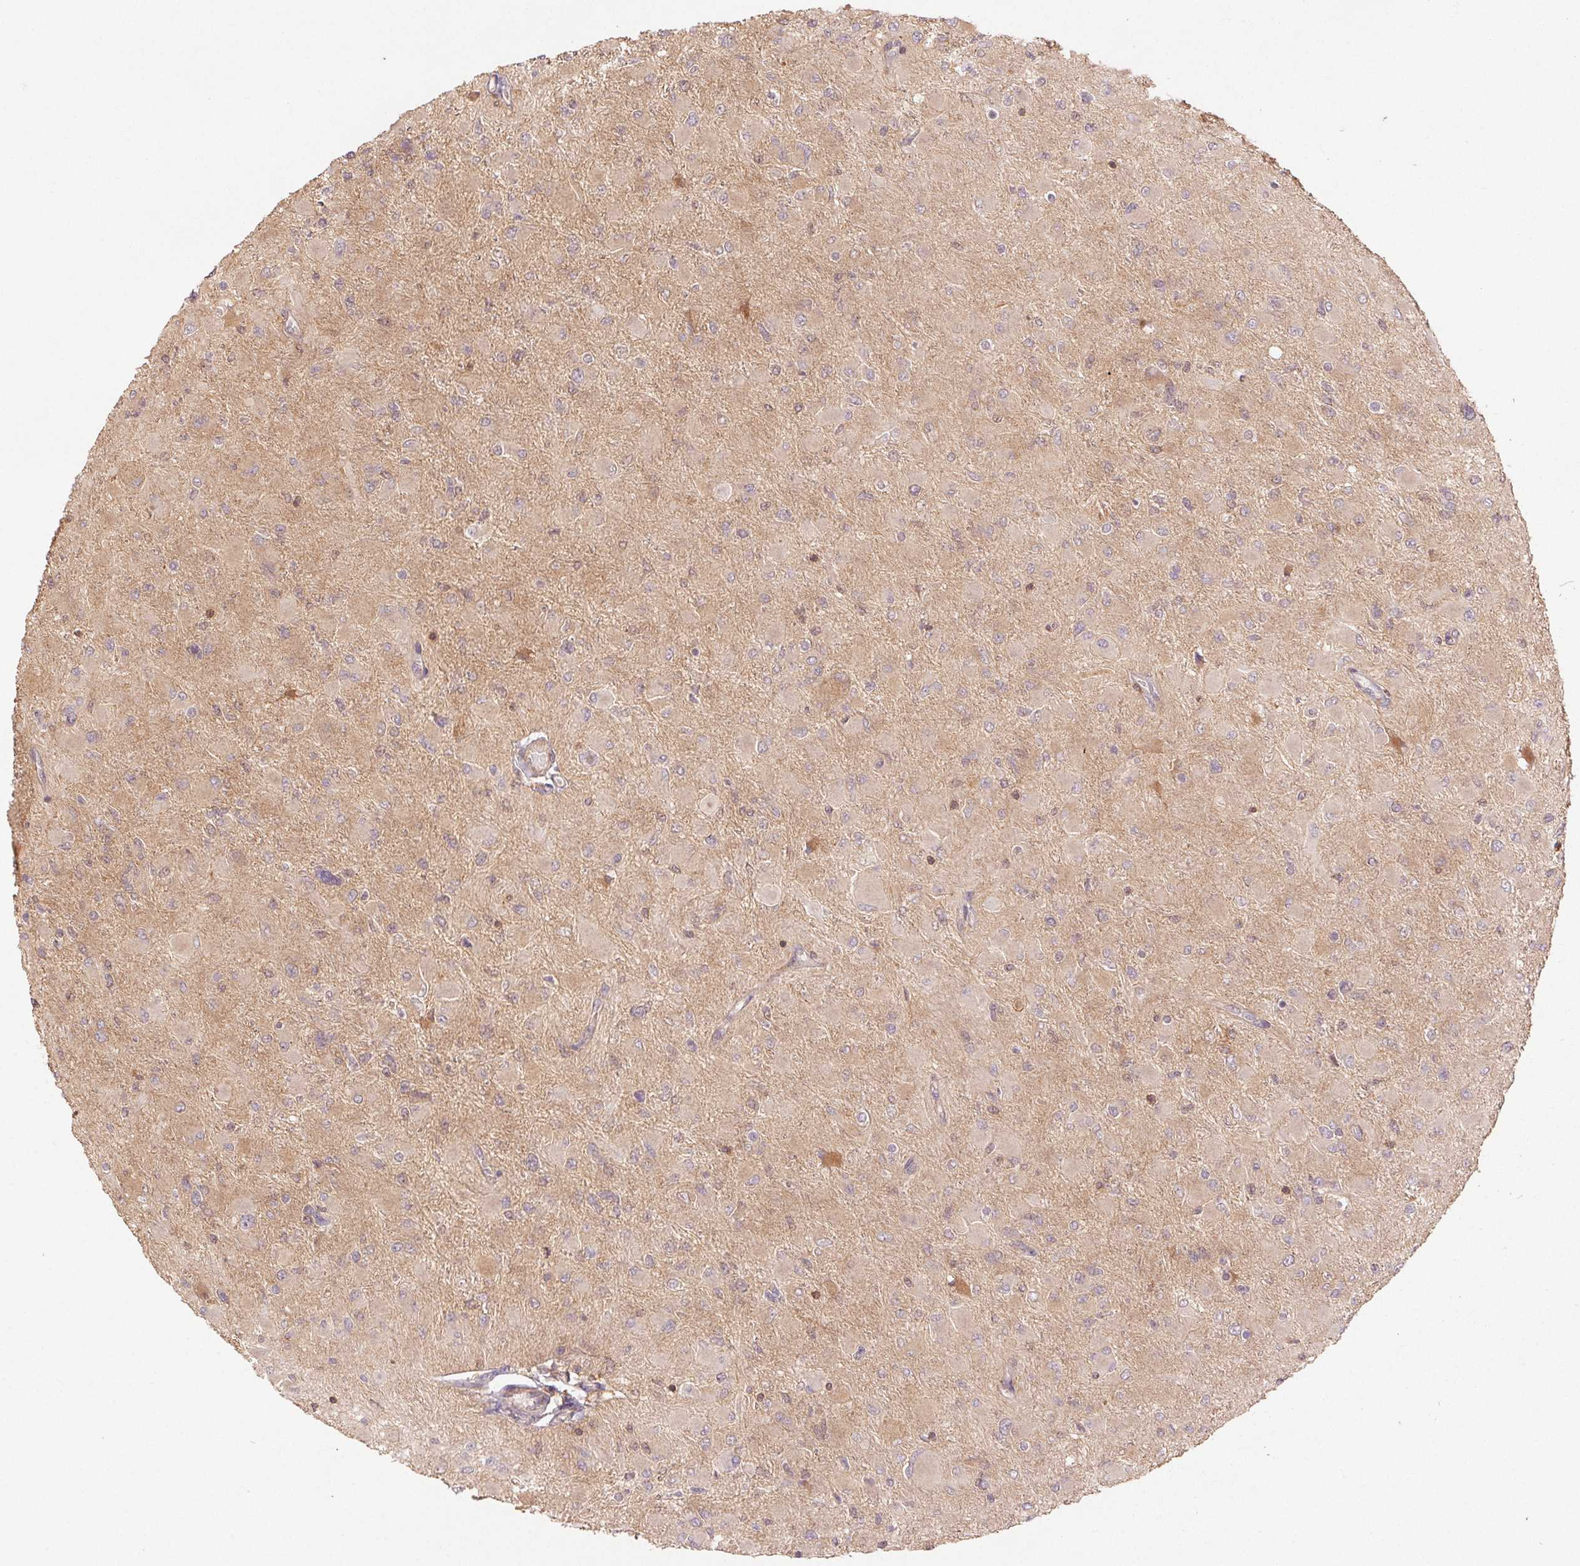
{"staining": {"intensity": "weak", "quantity": "25%-75%", "location": "cytoplasmic/membranous"}, "tissue": "glioma", "cell_type": "Tumor cells", "image_type": "cancer", "snomed": [{"axis": "morphology", "description": "Glioma, malignant, High grade"}, {"axis": "topography", "description": "Cerebral cortex"}], "caption": "This photomicrograph reveals immunohistochemistry (IHC) staining of human malignant high-grade glioma, with low weak cytoplasmic/membranous expression in approximately 25%-75% of tumor cells.", "gene": "TUBA3D", "patient": {"sex": "female", "age": 36}}